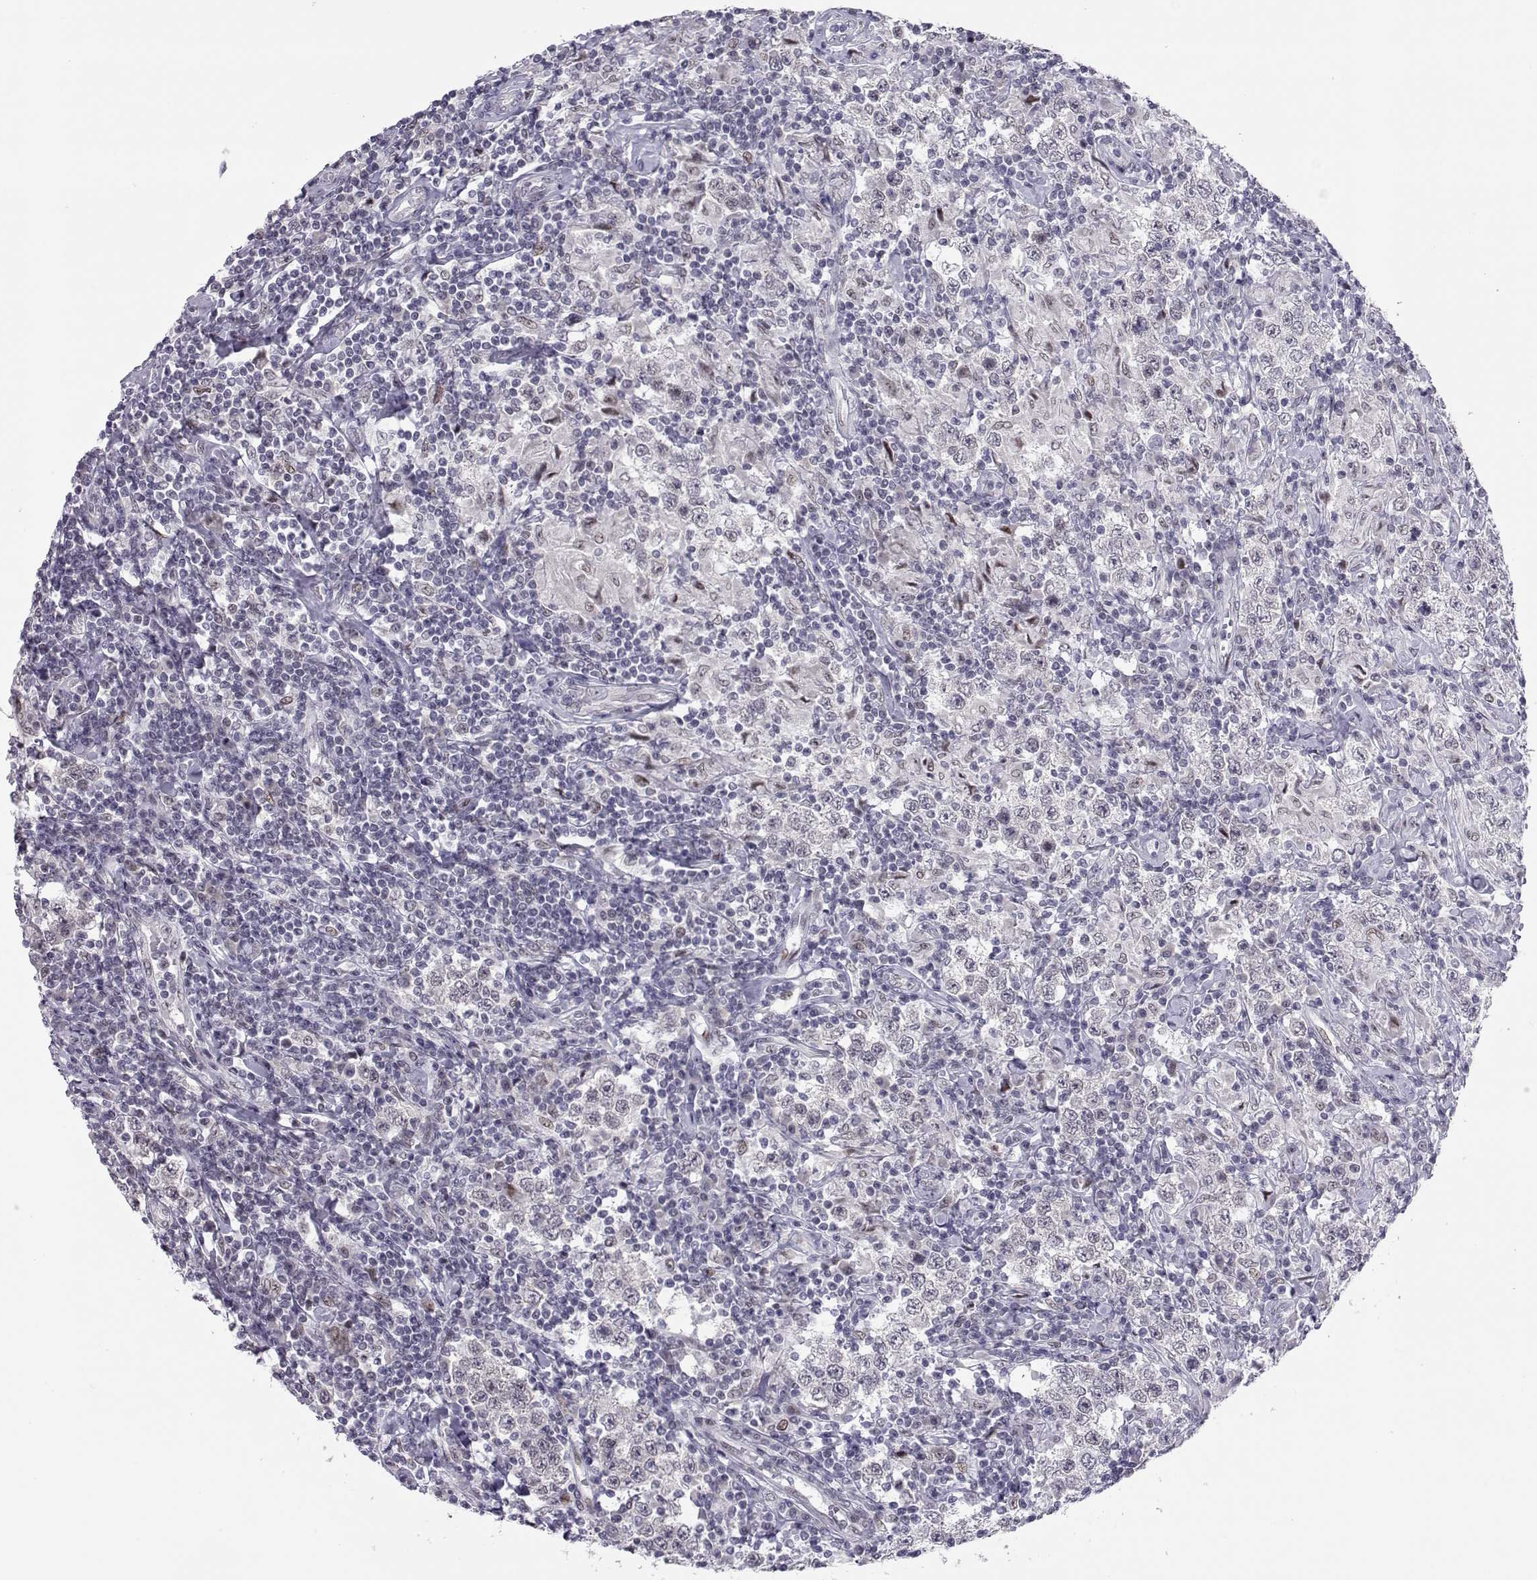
{"staining": {"intensity": "negative", "quantity": "none", "location": "none"}, "tissue": "testis cancer", "cell_type": "Tumor cells", "image_type": "cancer", "snomed": [{"axis": "morphology", "description": "Seminoma, NOS"}, {"axis": "morphology", "description": "Carcinoma, Embryonal, NOS"}, {"axis": "topography", "description": "Testis"}], "caption": "An immunohistochemistry (IHC) histopathology image of embryonal carcinoma (testis) is shown. There is no staining in tumor cells of embryonal carcinoma (testis).", "gene": "SIX6", "patient": {"sex": "male", "age": 41}}